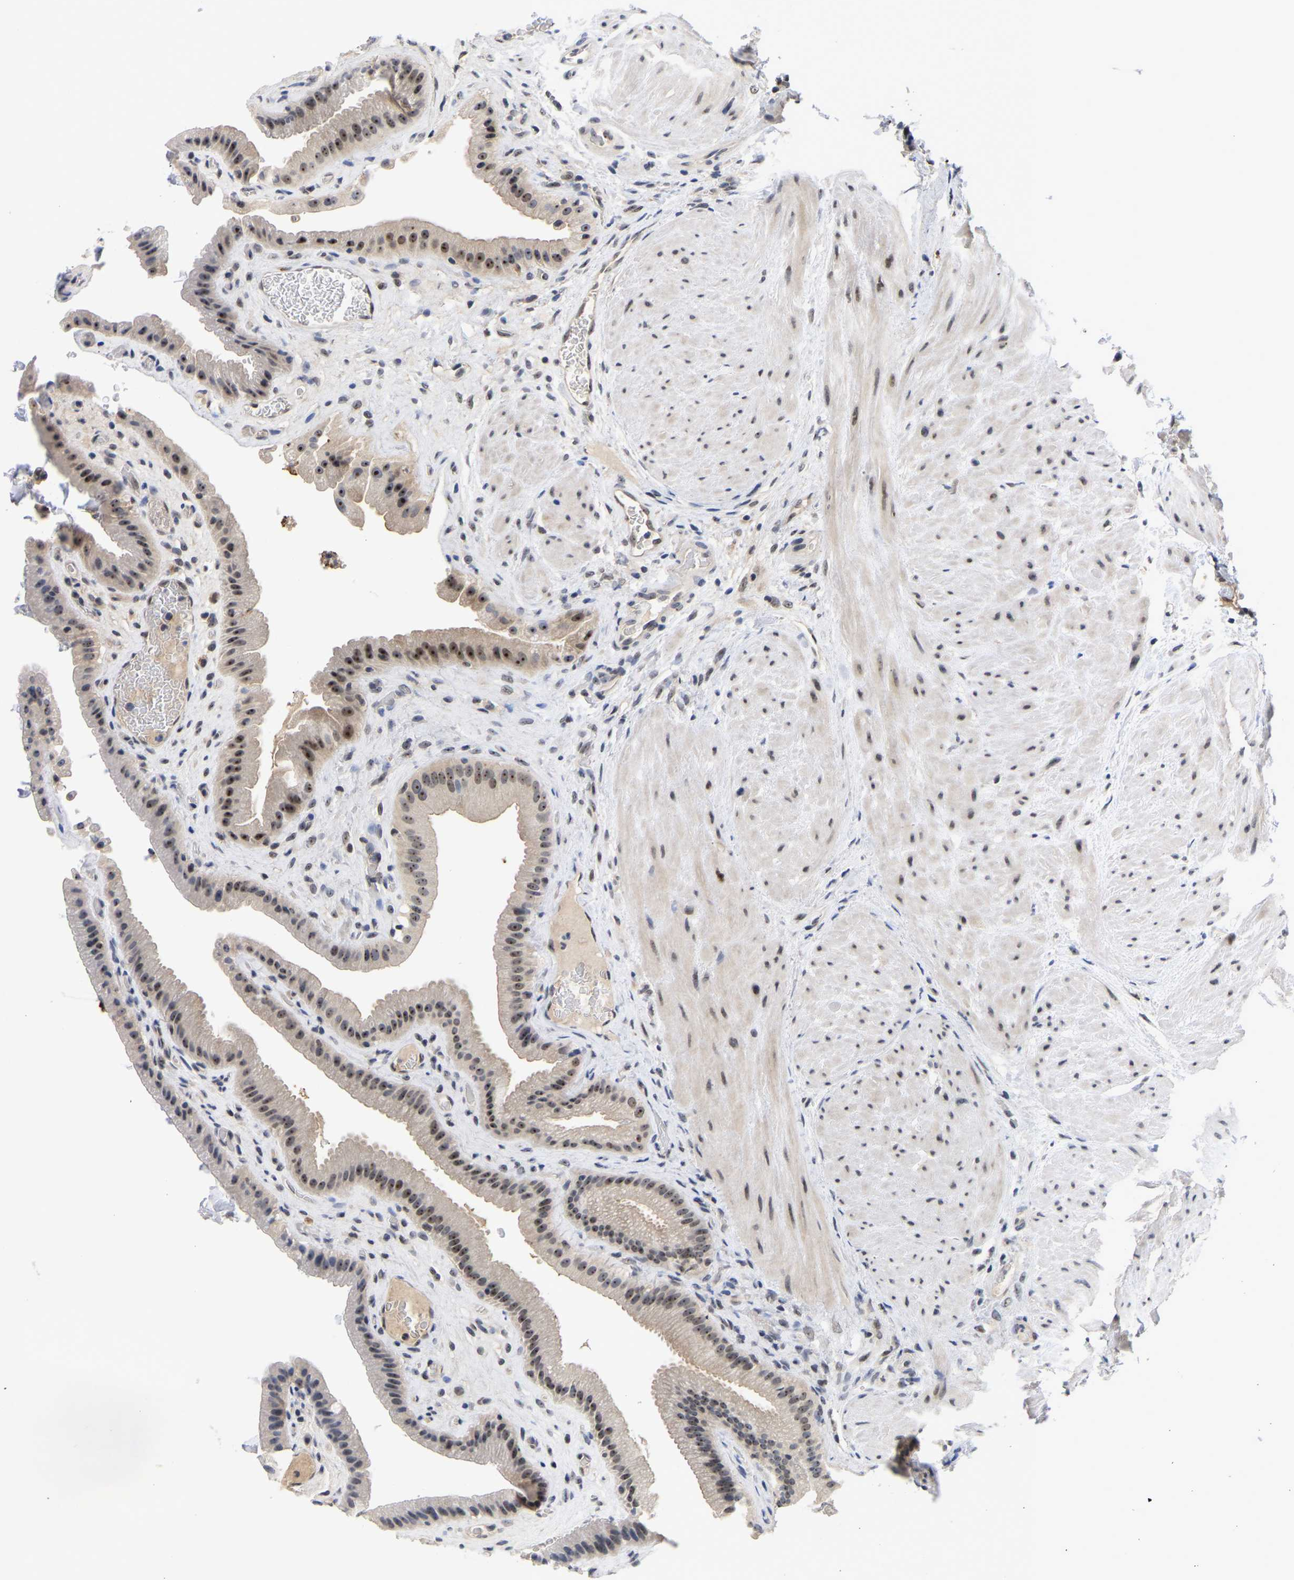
{"staining": {"intensity": "moderate", "quantity": "25%-75%", "location": "nuclear"}, "tissue": "gallbladder", "cell_type": "Glandular cells", "image_type": "normal", "snomed": [{"axis": "morphology", "description": "Normal tissue, NOS"}, {"axis": "topography", "description": "Gallbladder"}], "caption": "Immunohistochemistry (IHC) of unremarkable human gallbladder displays medium levels of moderate nuclear positivity in approximately 25%-75% of glandular cells. (DAB (3,3'-diaminobenzidine) = brown stain, brightfield microscopy at high magnification).", "gene": "NLE1", "patient": {"sex": "male", "age": 49}}